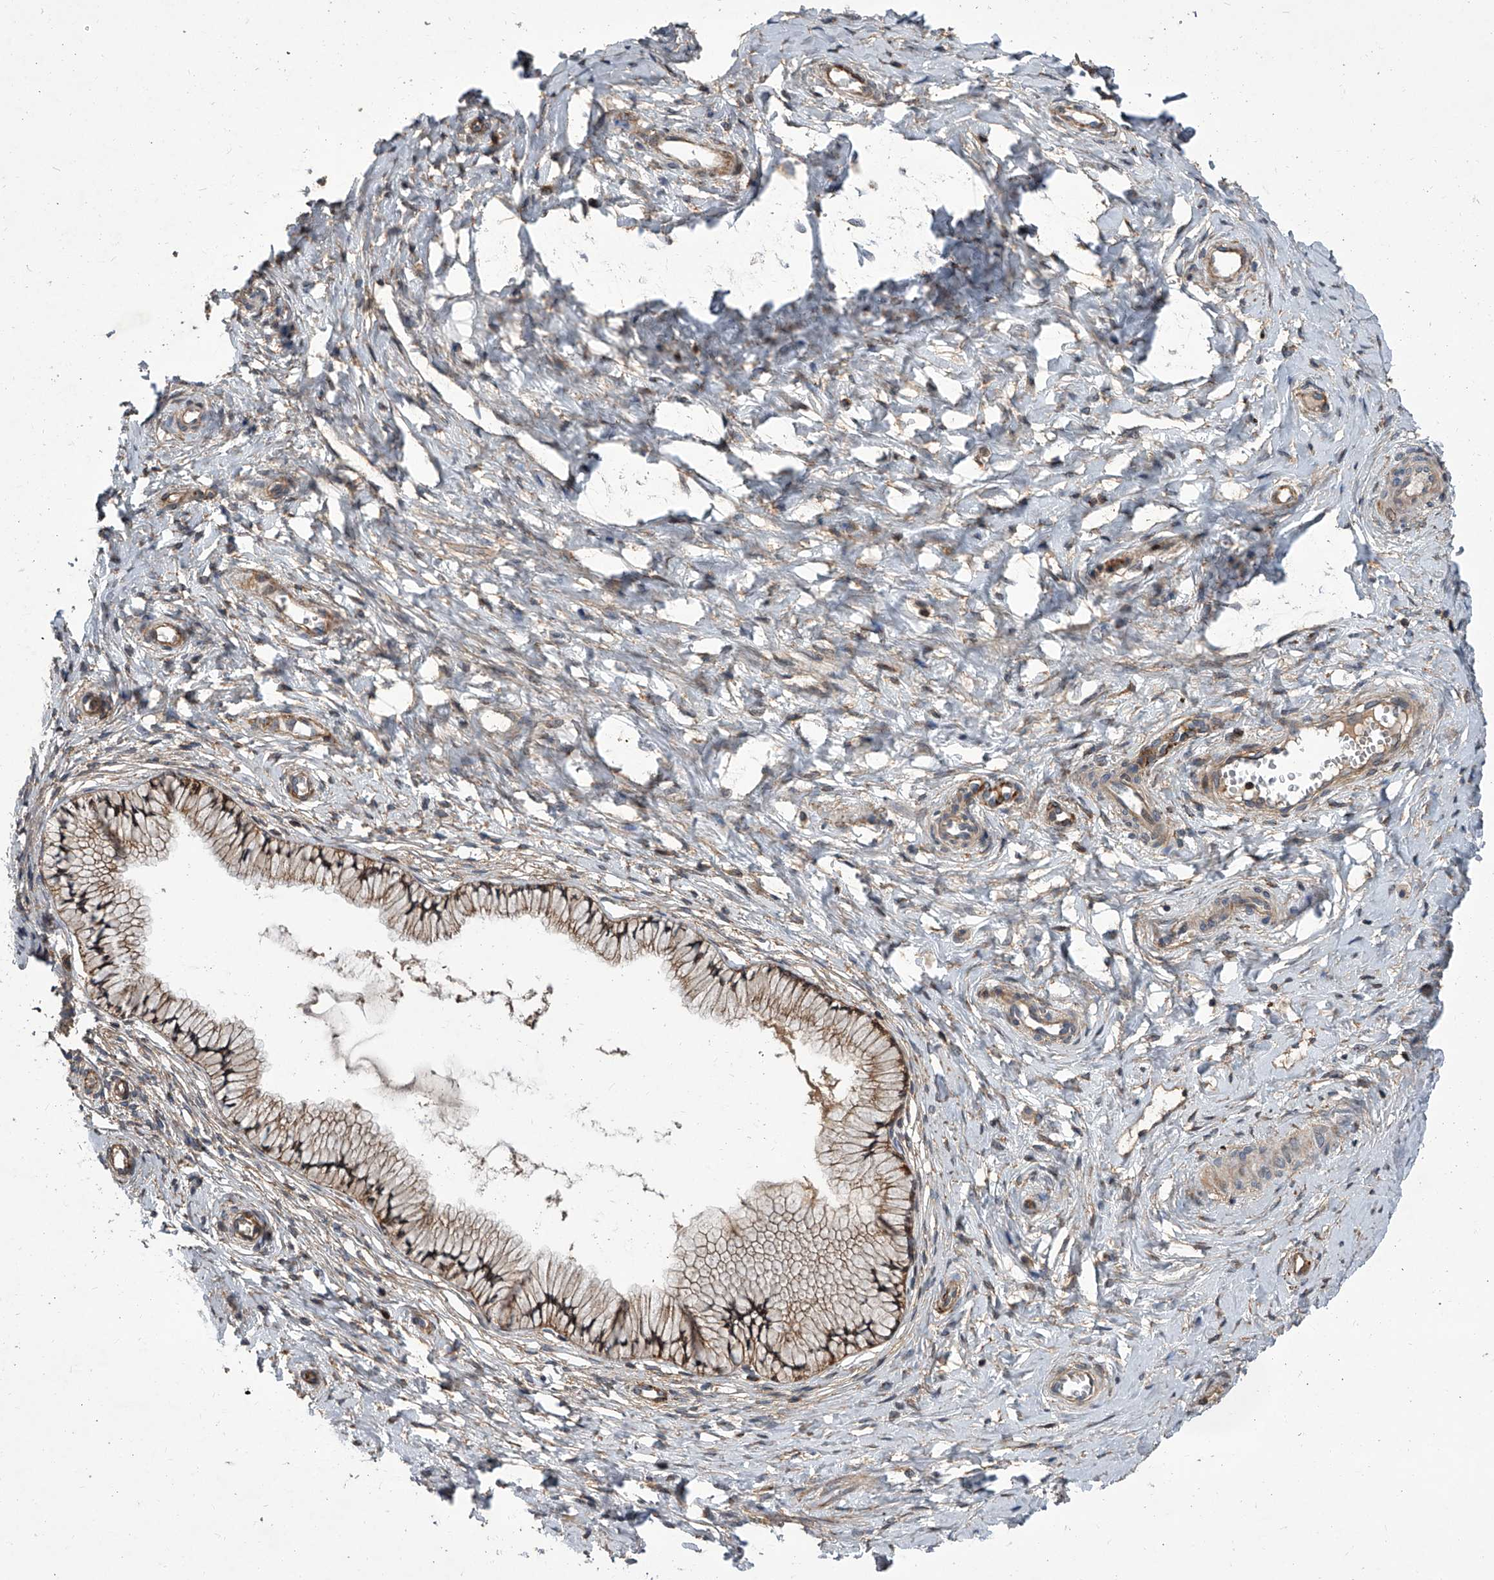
{"staining": {"intensity": "strong", "quantity": ">75%", "location": "cytoplasmic/membranous"}, "tissue": "cervix", "cell_type": "Glandular cells", "image_type": "normal", "snomed": [{"axis": "morphology", "description": "Normal tissue, NOS"}, {"axis": "topography", "description": "Cervix"}], "caption": "This histopathology image displays normal cervix stained with immunohistochemistry to label a protein in brown. The cytoplasmic/membranous of glandular cells show strong positivity for the protein. Nuclei are counter-stained blue.", "gene": "USP47", "patient": {"sex": "female", "age": 36}}